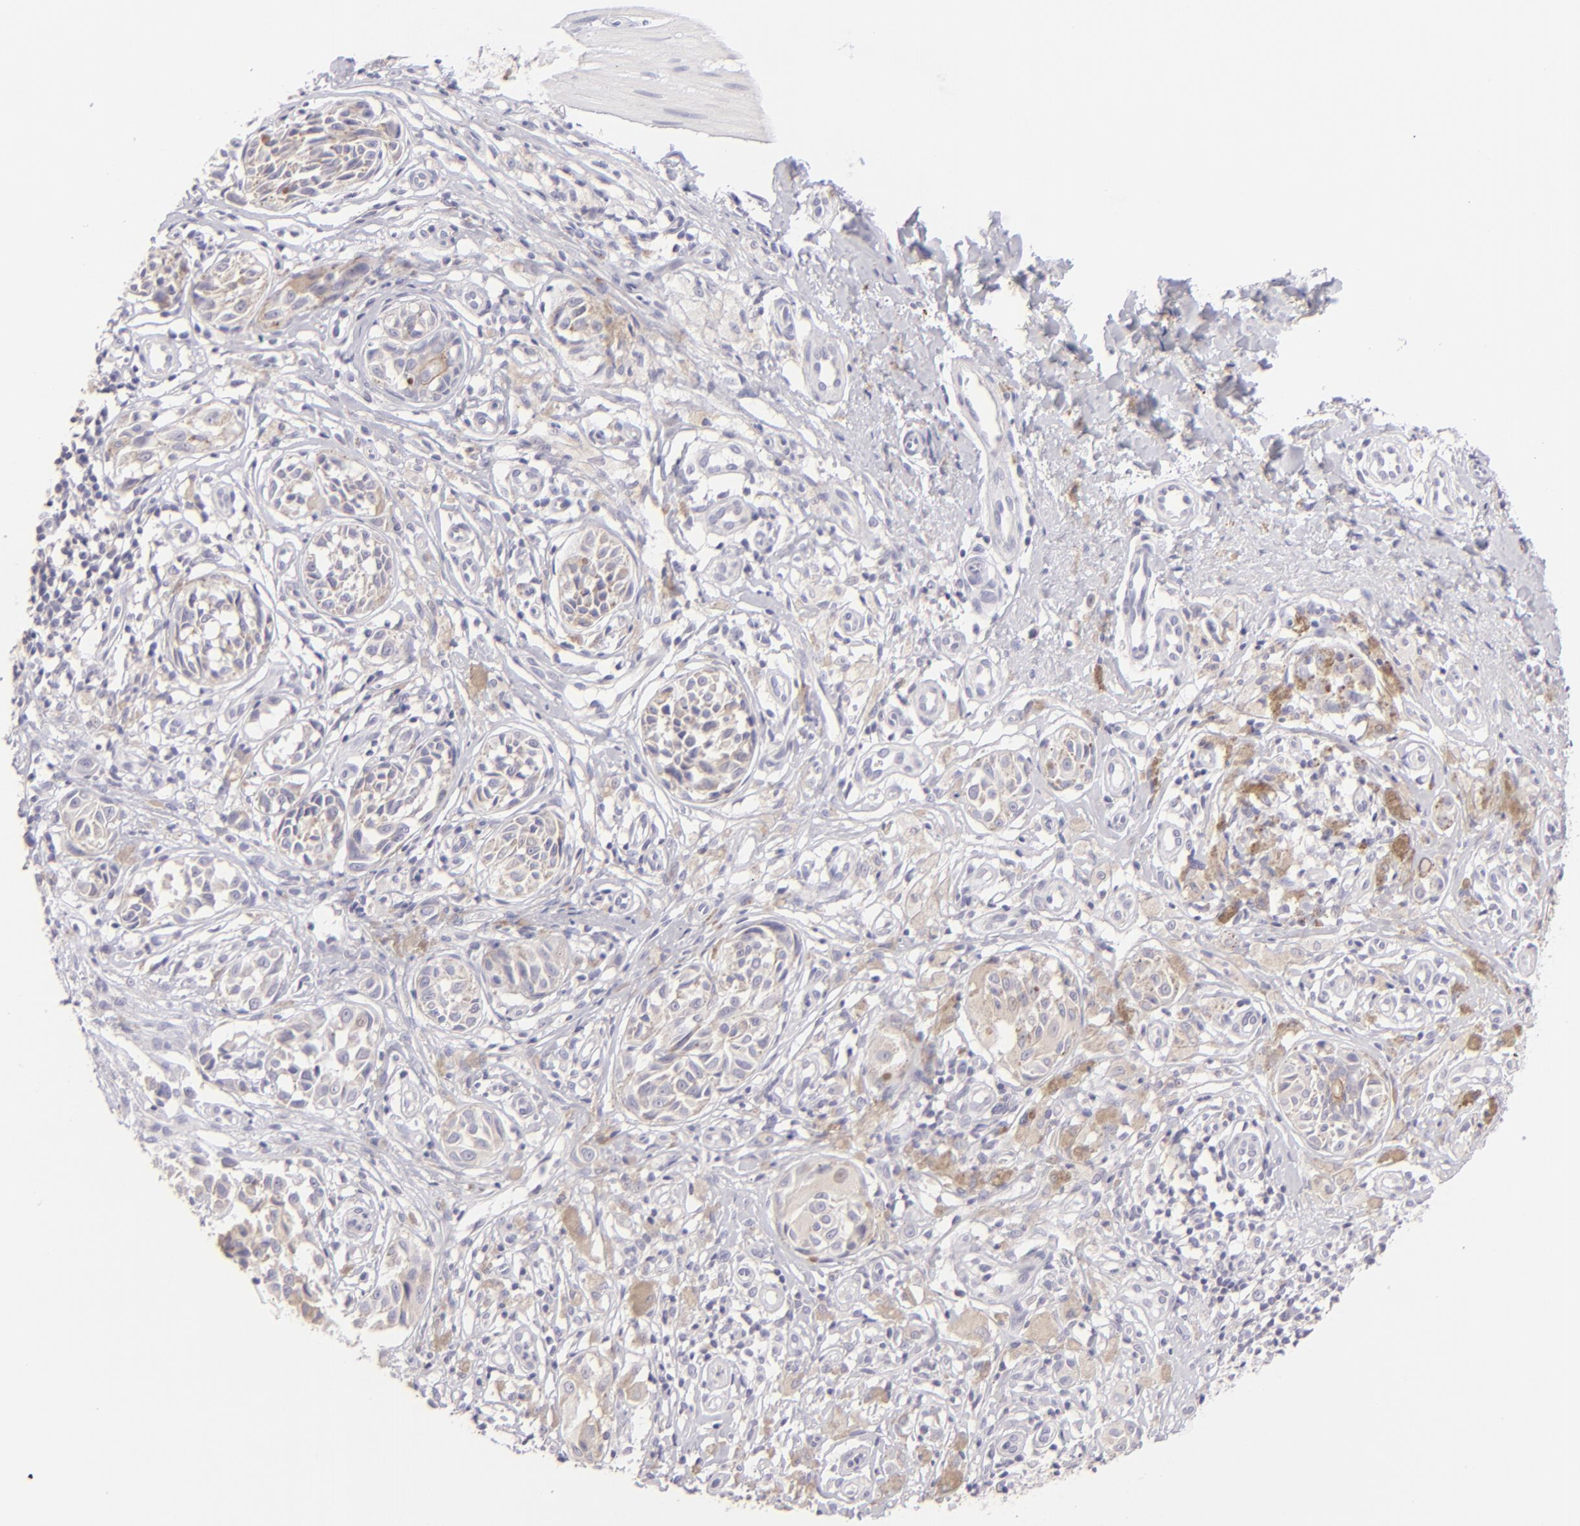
{"staining": {"intensity": "negative", "quantity": "none", "location": "none"}, "tissue": "melanoma", "cell_type": "Tumor cells", "image_type": "cancer", "snomed": [{"axis": "morphology", "description": "Malignant melanoma, NOS"}, {"axis": "topography", "description": "Skin"}], "caption": "This is an immunohistochemistry (IHC) histopathology image of malignant melanoma. There is no positivity in tumor cells.", "gene": "CLDN4", "patient": {"sex": "male", "age": 67}}